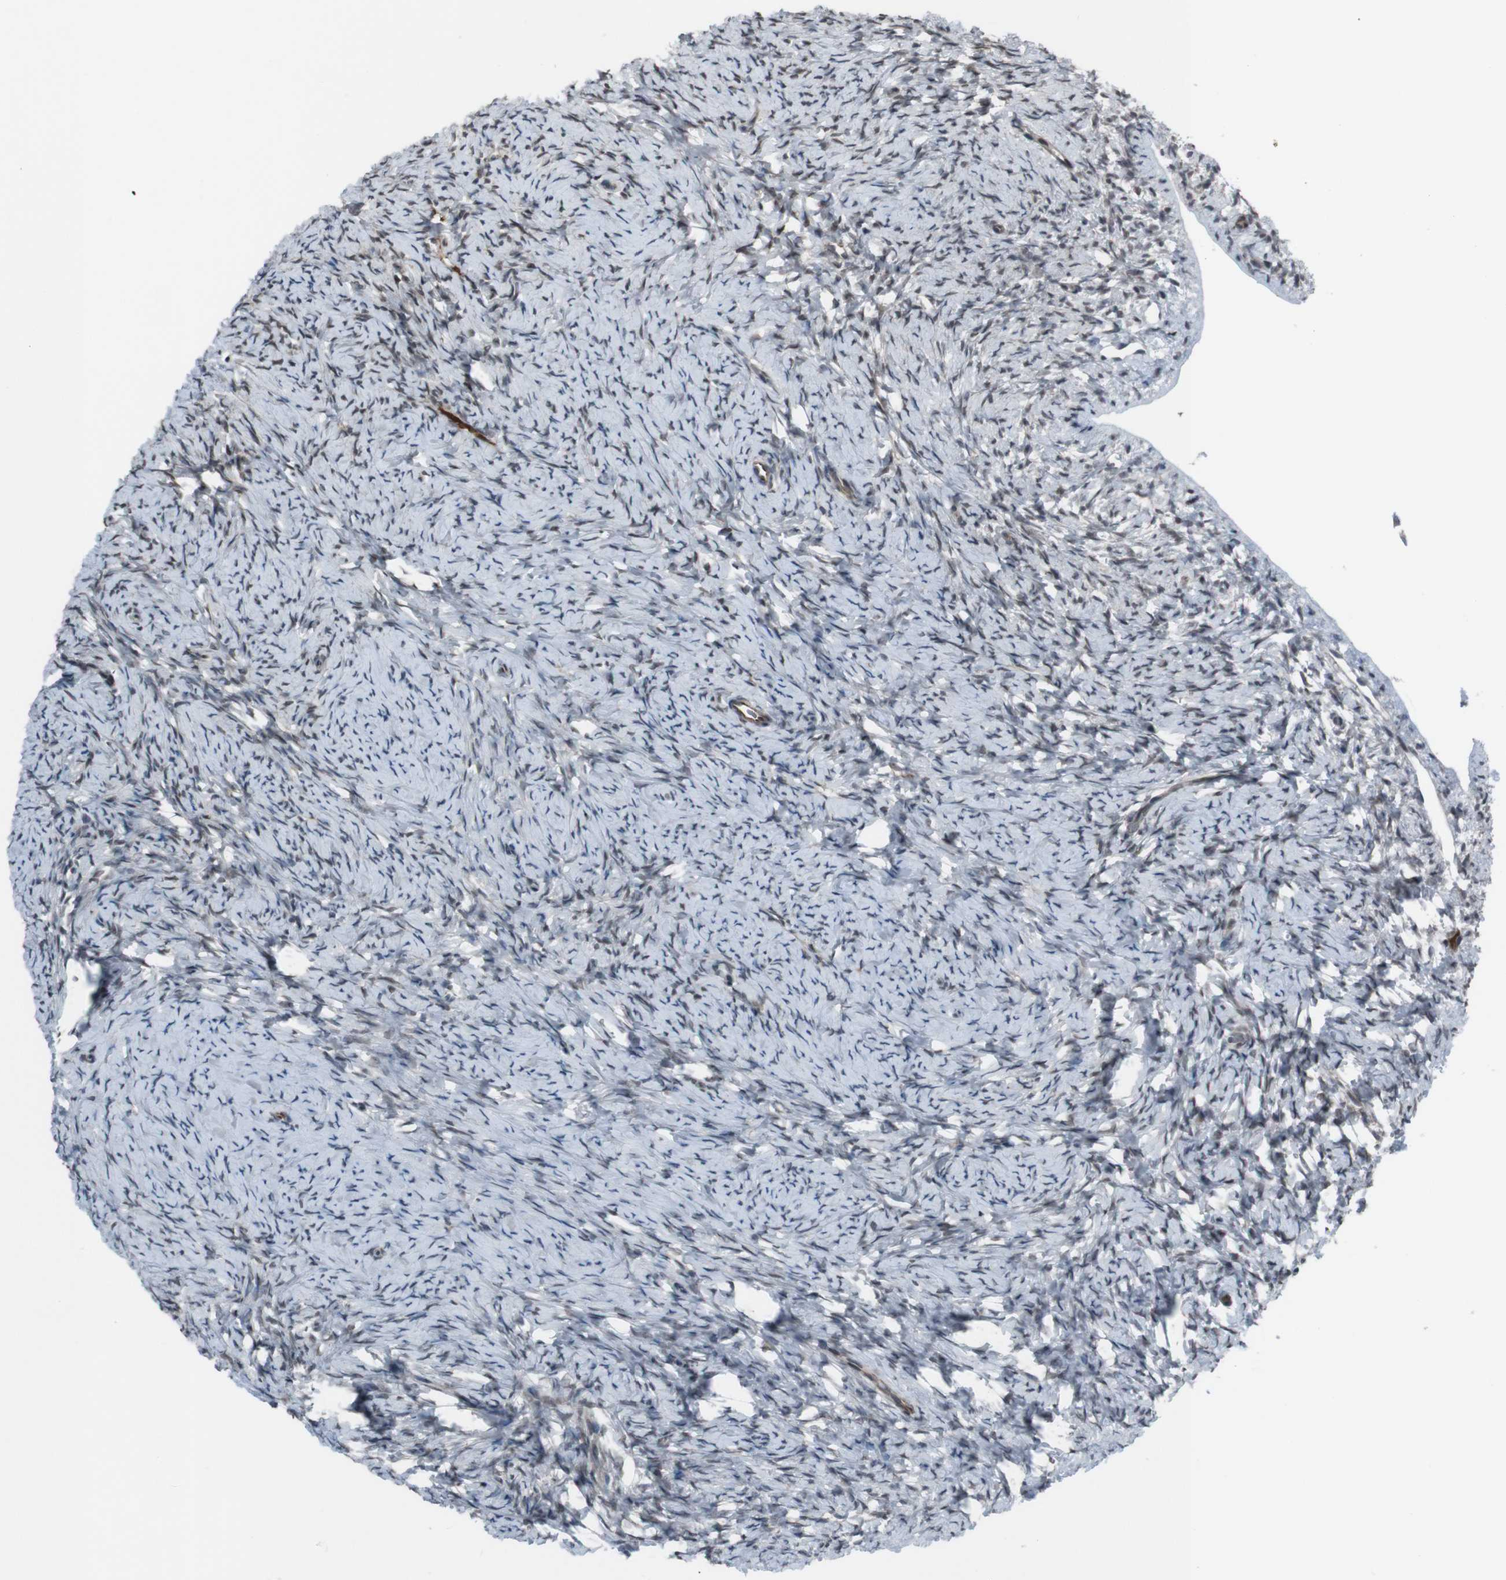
{"staining": {"intensity": "moderate", "quantity": "25%-75%", "location": "cytoplasmic/membranous,nuclear"}, "tissue": "ovary", "cell_type": "Ovarian stroma cells", "image_type": "normal", "snomed": [{"axis": "morphology", "description": "Normal tissue, NOS"}, {"axis": "topography", "description": "Ovary"}], "caption": "Ovary stained with DAB immunohistochemistry shows medium levels of moderate cytoplasmic/membranous,nuclear expression in approximately 25%-75% of ovarian stroma cells.", "gene": "SS18L1", "patient": {"sex": "female", "age": 33}}